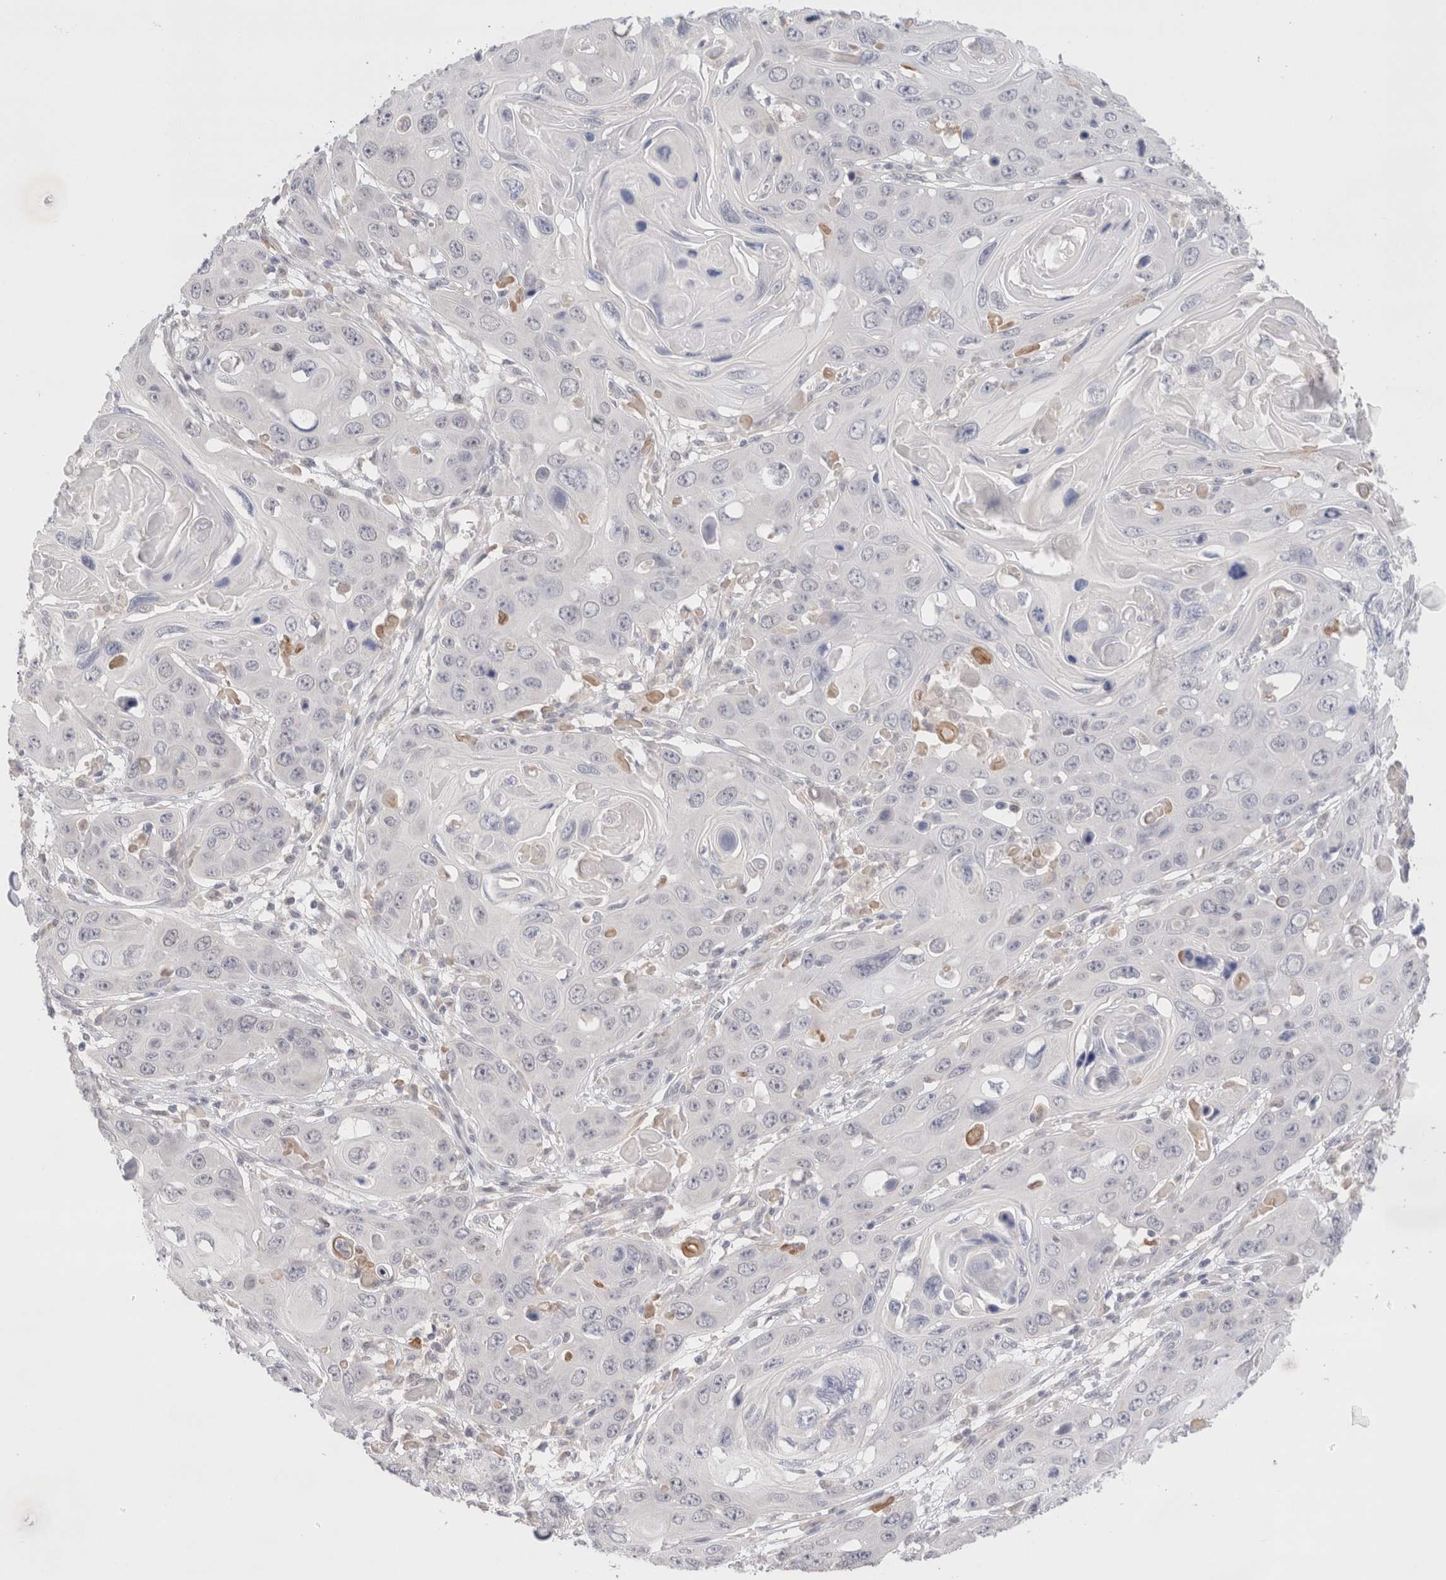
{"staining": {"intensity": "negative", "quantity": "none", "location": "none"}, "tissue": "skin cancer", "cell_type": "Tumor cells", "image_type": "cancer", "snomed": [{"axis": "morphology", "description": "Squamous cell carcinoma, NOS"}, {"axis": "topography", "description": "Skin"}], "caption": "A high-resolution image shows immunohistochemistry (IHC) staining of skin cancer (squamous cell carcinoma), which shows no significant positivity in tumor cells. (DAB (3,3'-diaminobenzidine) IHC with hematoxylin counter stain).", "gene": "SPATA20", "patient": {"sex": "male", "age": 55}}